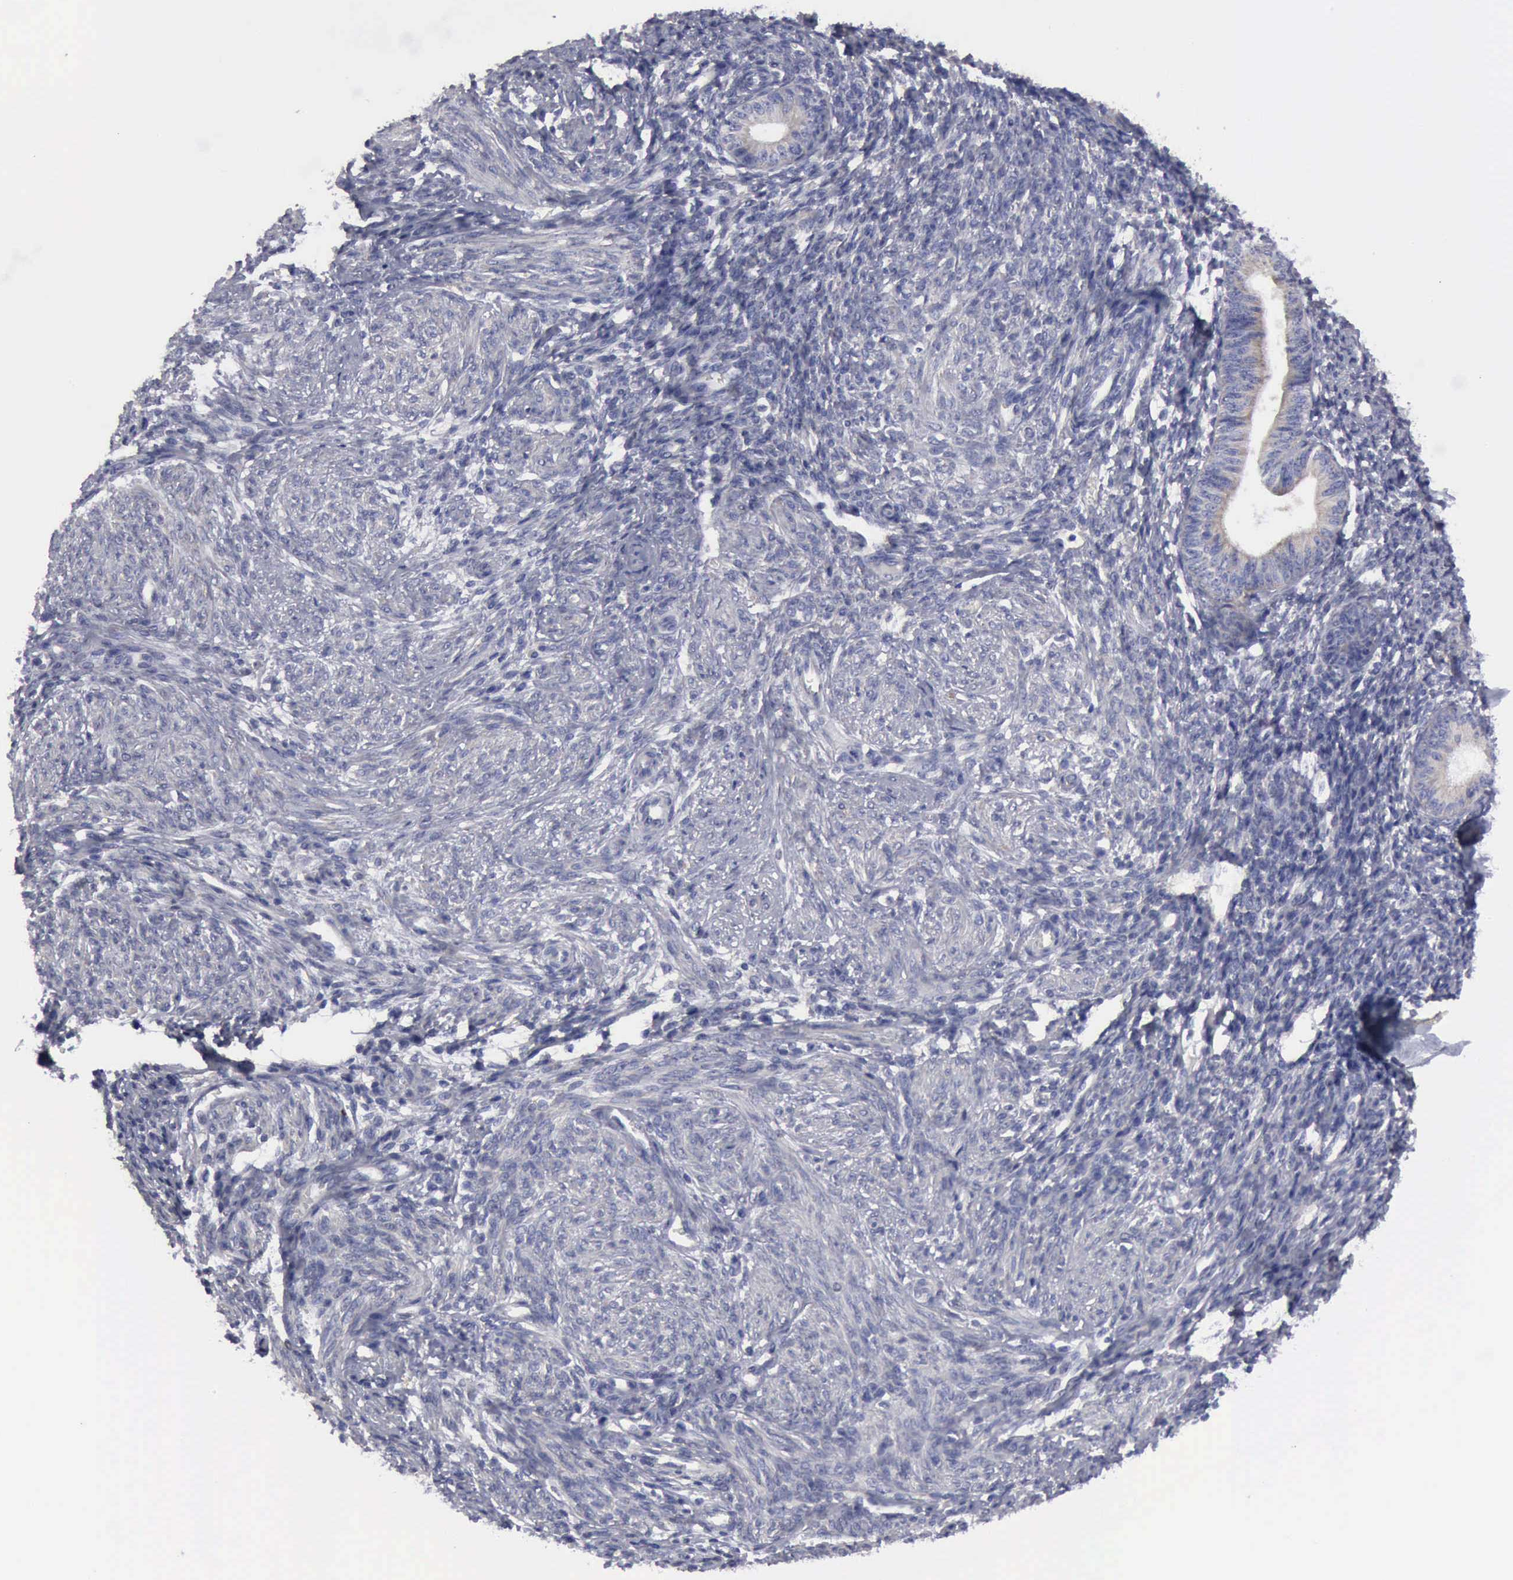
{"staining": {"intensity": "negative", "quantity": "none", "location": "none"}, "tissue": "endometrium", "cell_type": "Cells in endometrial stroma", "image_type": "normal", "snomed": [{"axis": "morphology", "description": "Normal tissue, NOS"}, {"axis": "topography", "description": "Endometrium"}], "caption": "Immunohistochemistry (IHC) of normal endometrium displays no staining in cells in endometrial stroma. (IHC, brightfield microscopy, high magnification).", "gene": "TXLNG", "patient": {"sex": "female", "age": 82}}